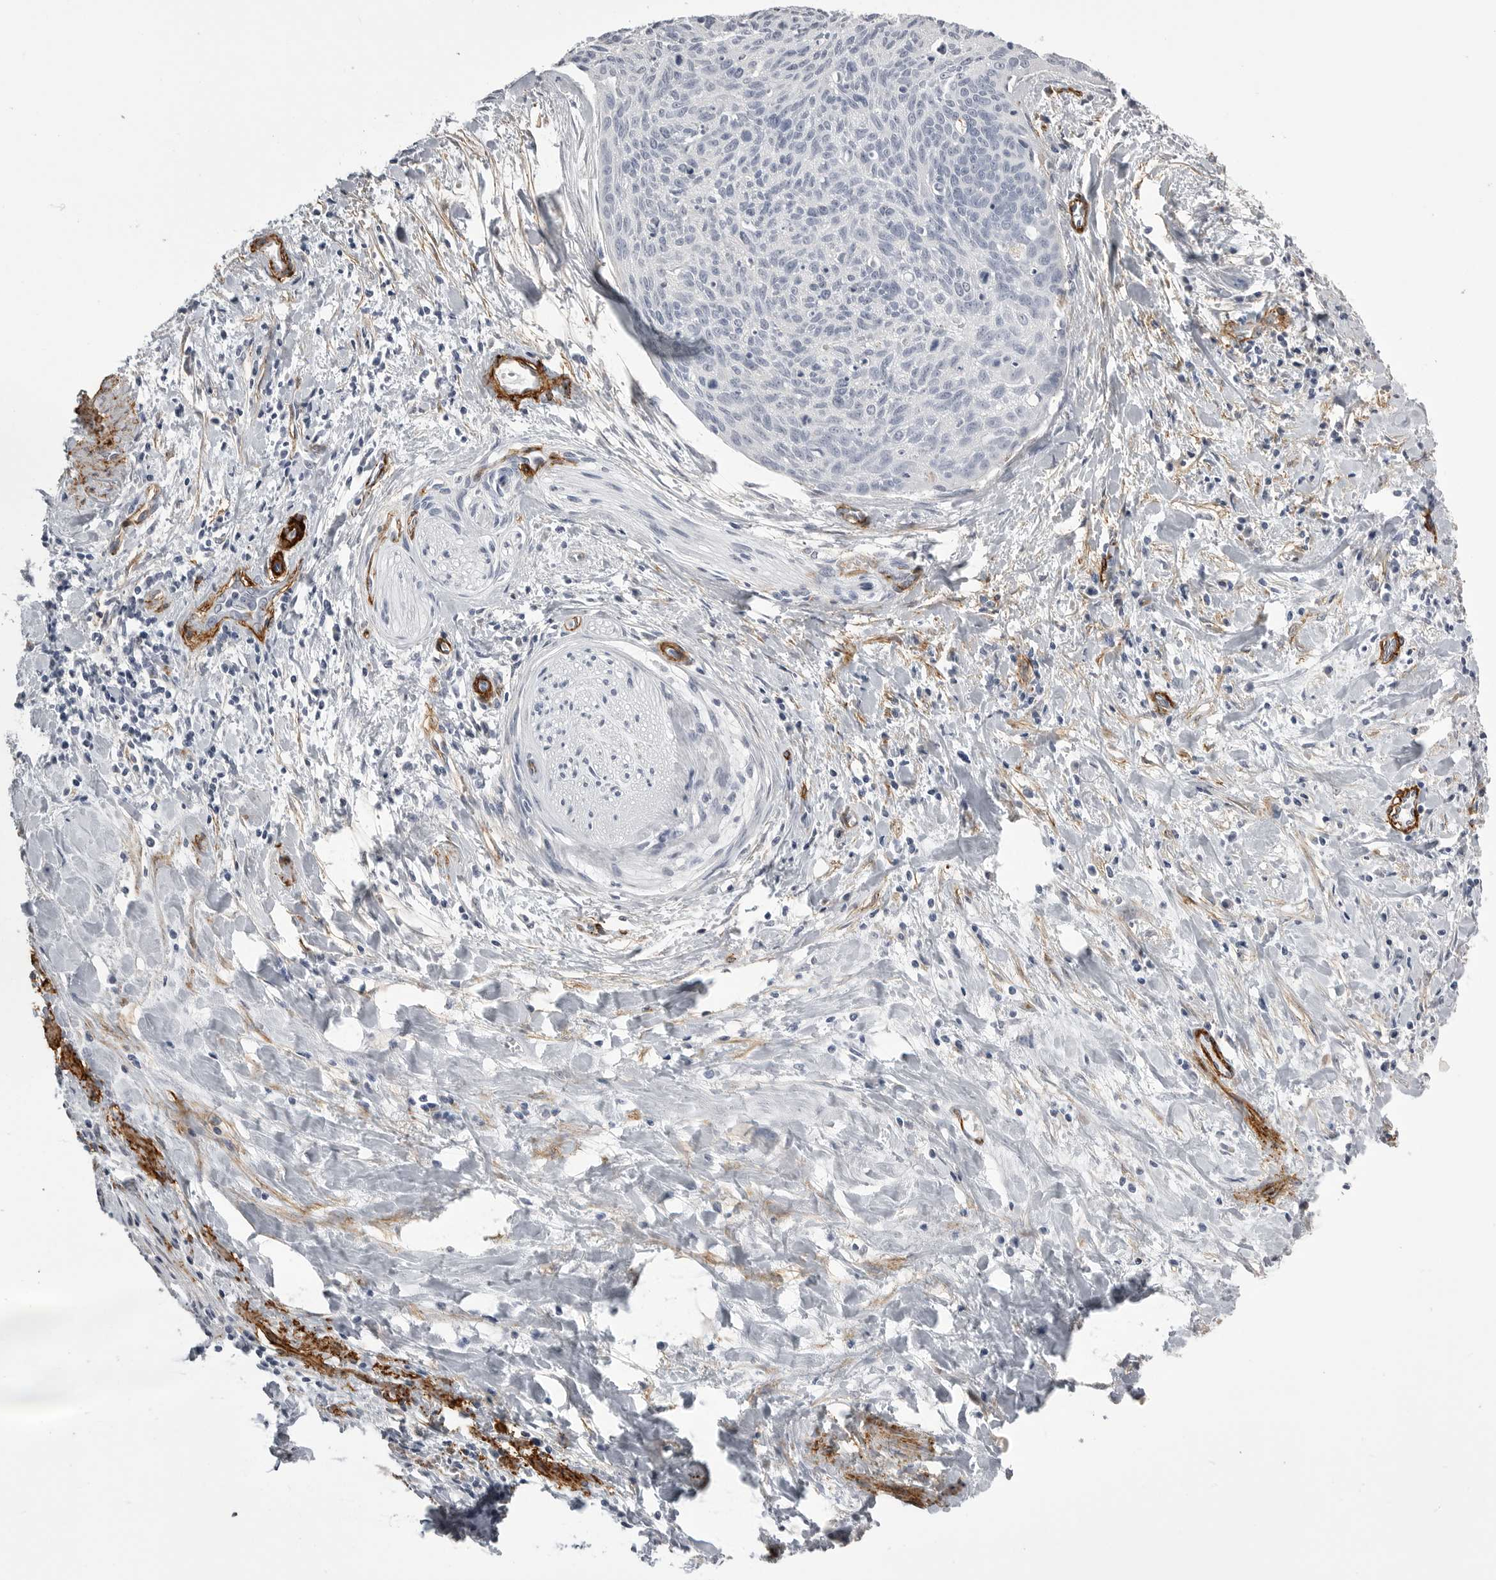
{"staining": {"intensity": "negative", "quantity": "none", "location": "none"}, "tissue": "cervical cancer", "cell_type": "Tumor cells", "image_type": "cancer", "snomed": [{"axis": "morphology", "description": "Squamous cell carcinoma, NOS"}, {"axis": "topography", "description": "Cervix"}], "caption": "Immunohistochemistry of human cervical squamous cell carcinoma demonstrates no staining in tumor cells.", "gene": "AOC3", "patient": {"sex": "female", "age": 55}}